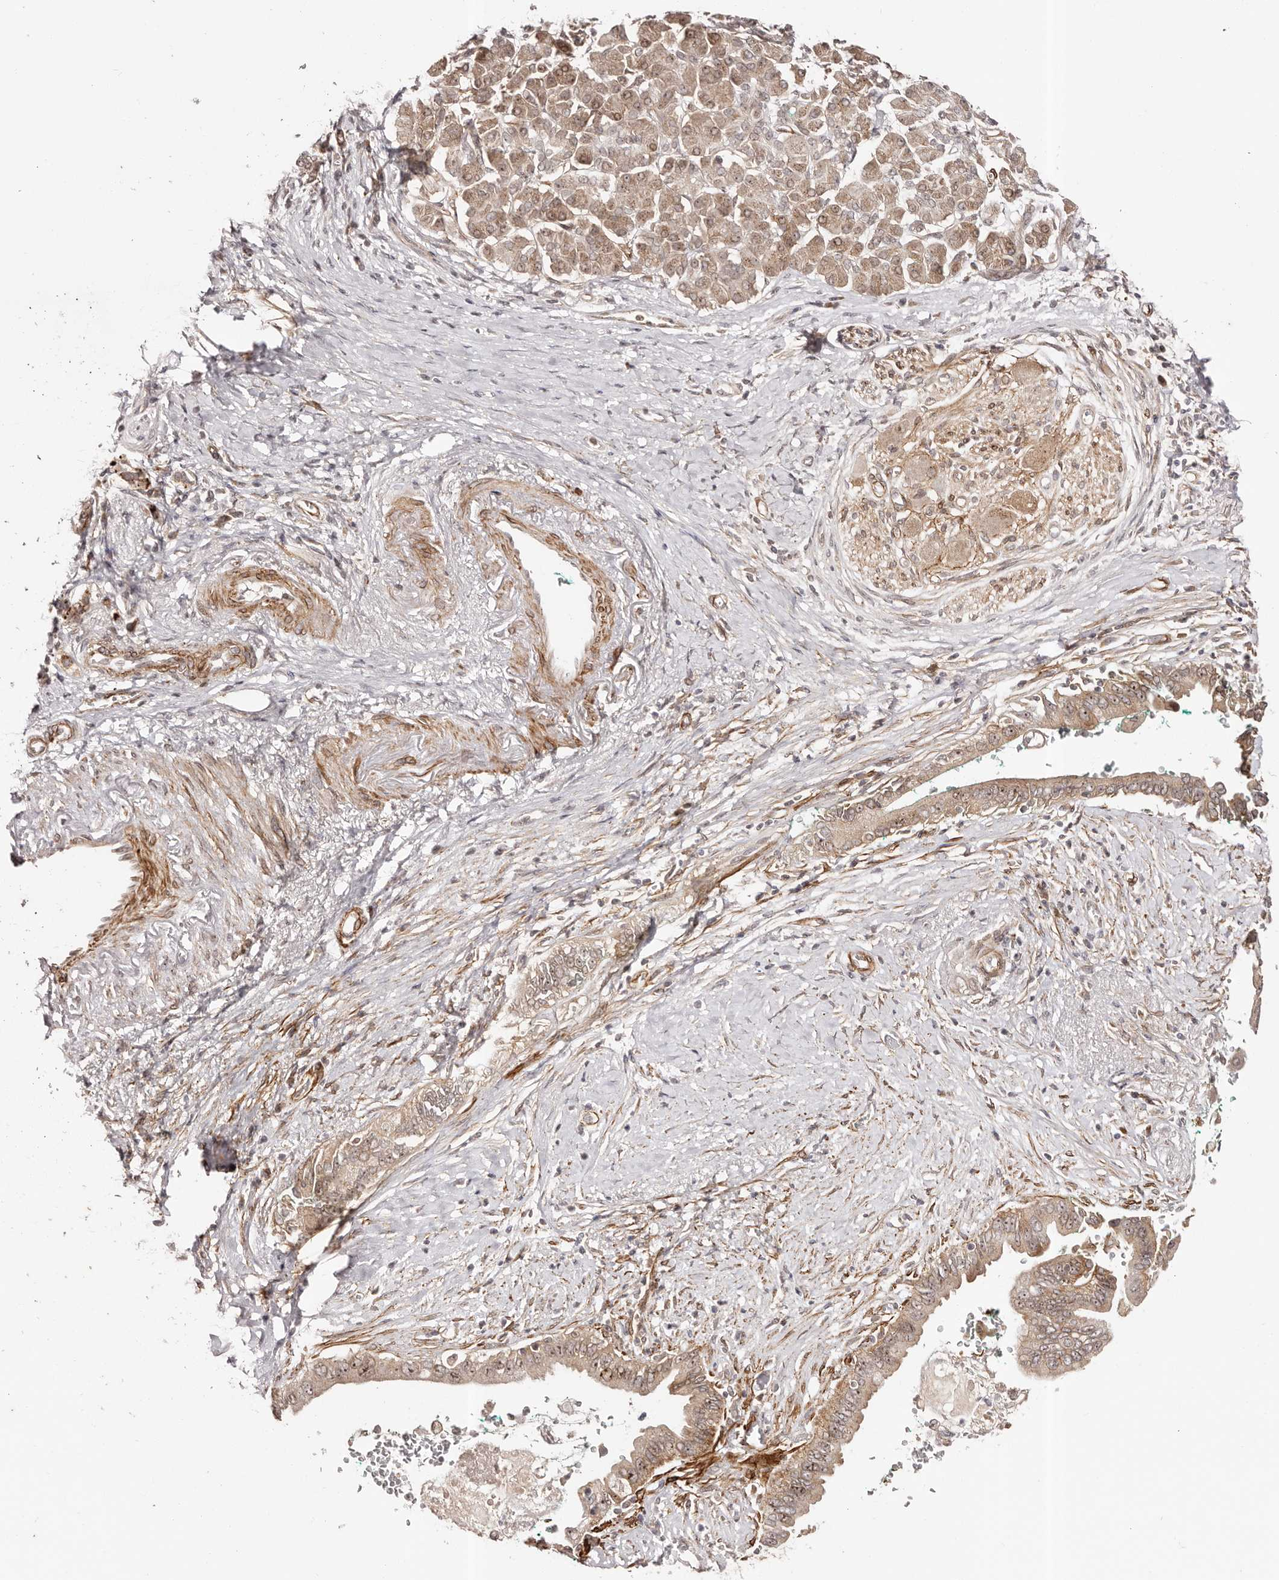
{"staining": {"intensity": "moderate", "quantity": ">75%", "location": "cytoplasmic/membranous,nuclear"}, "tissue": "pancreatic cancer", "cell_type": "Tumor cells", "image_type": "cancer", "snomed": [{"axis": "morphology", "description": "Adenocarcinoma, NOS"}, {"axis": "topography", "description": "Pancreas"}], "caption": "Approximately >75% of tumor cells in human pancreatic adenocarcinoma display moderate cytoplasmic/membranous and nuclear protein positivity as visualized by brown immunohistochemical staining.", "gene": "MICAL2", "patient": {"sex": "male", "age": 78}}